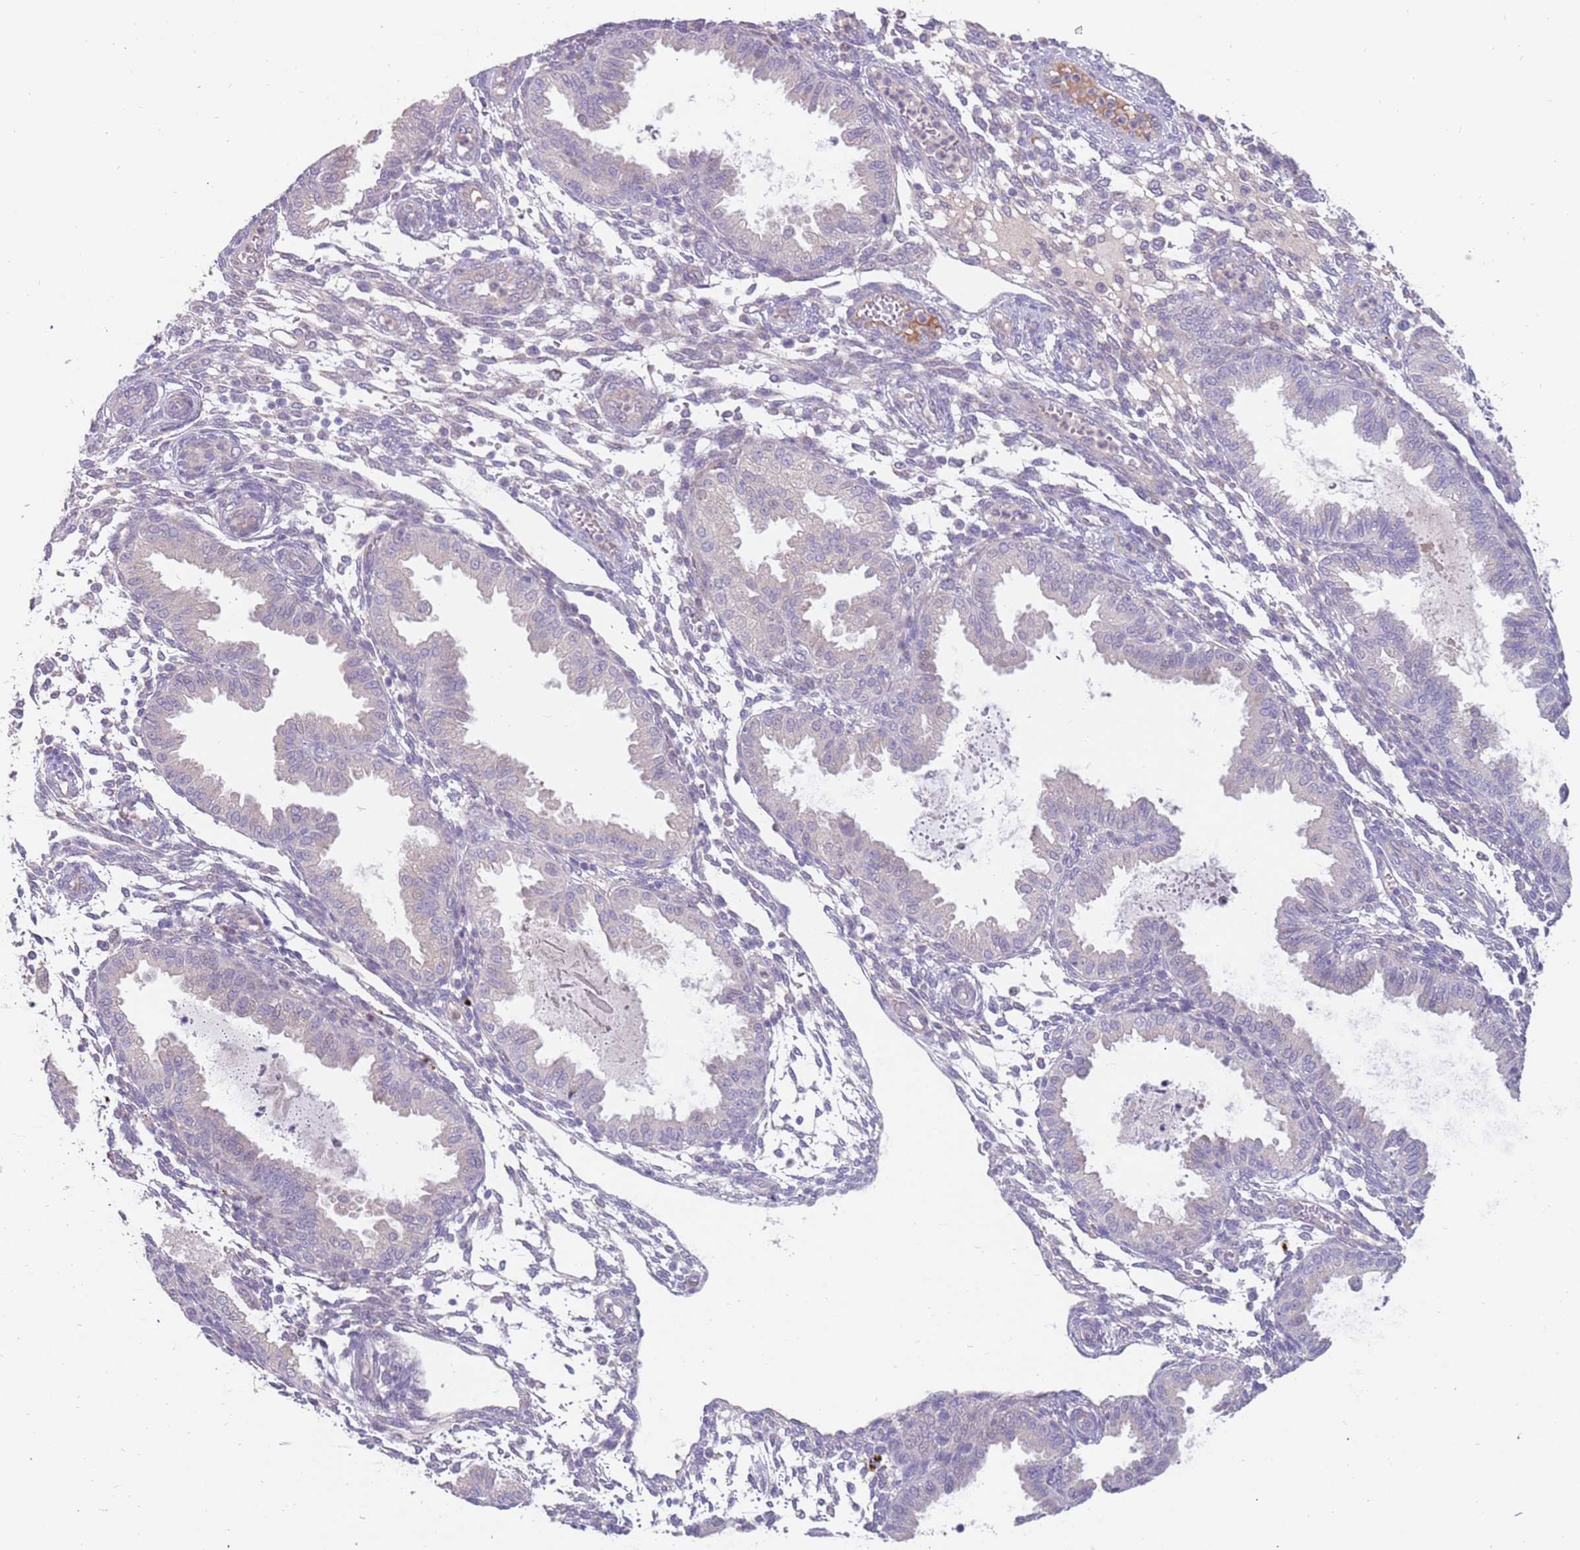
{"staining": {"intensity": "negative", "quantity": "none", "location": "none"}, "tissue": "endometrium", "cell_type": "Cells in endometrial stroma", "image_type": "normal", "snomed": [{"axis": "morphology", "description": "Normal tissue, NOS"}, {"axis": "topography", "description": "Endometrium"}], "caption": "The photomicrograph shows no significant staining in cells in endometrial stroma of endometrium.", "gene": "ZNF746", "patient": {"sex": "female", "age": 33}}